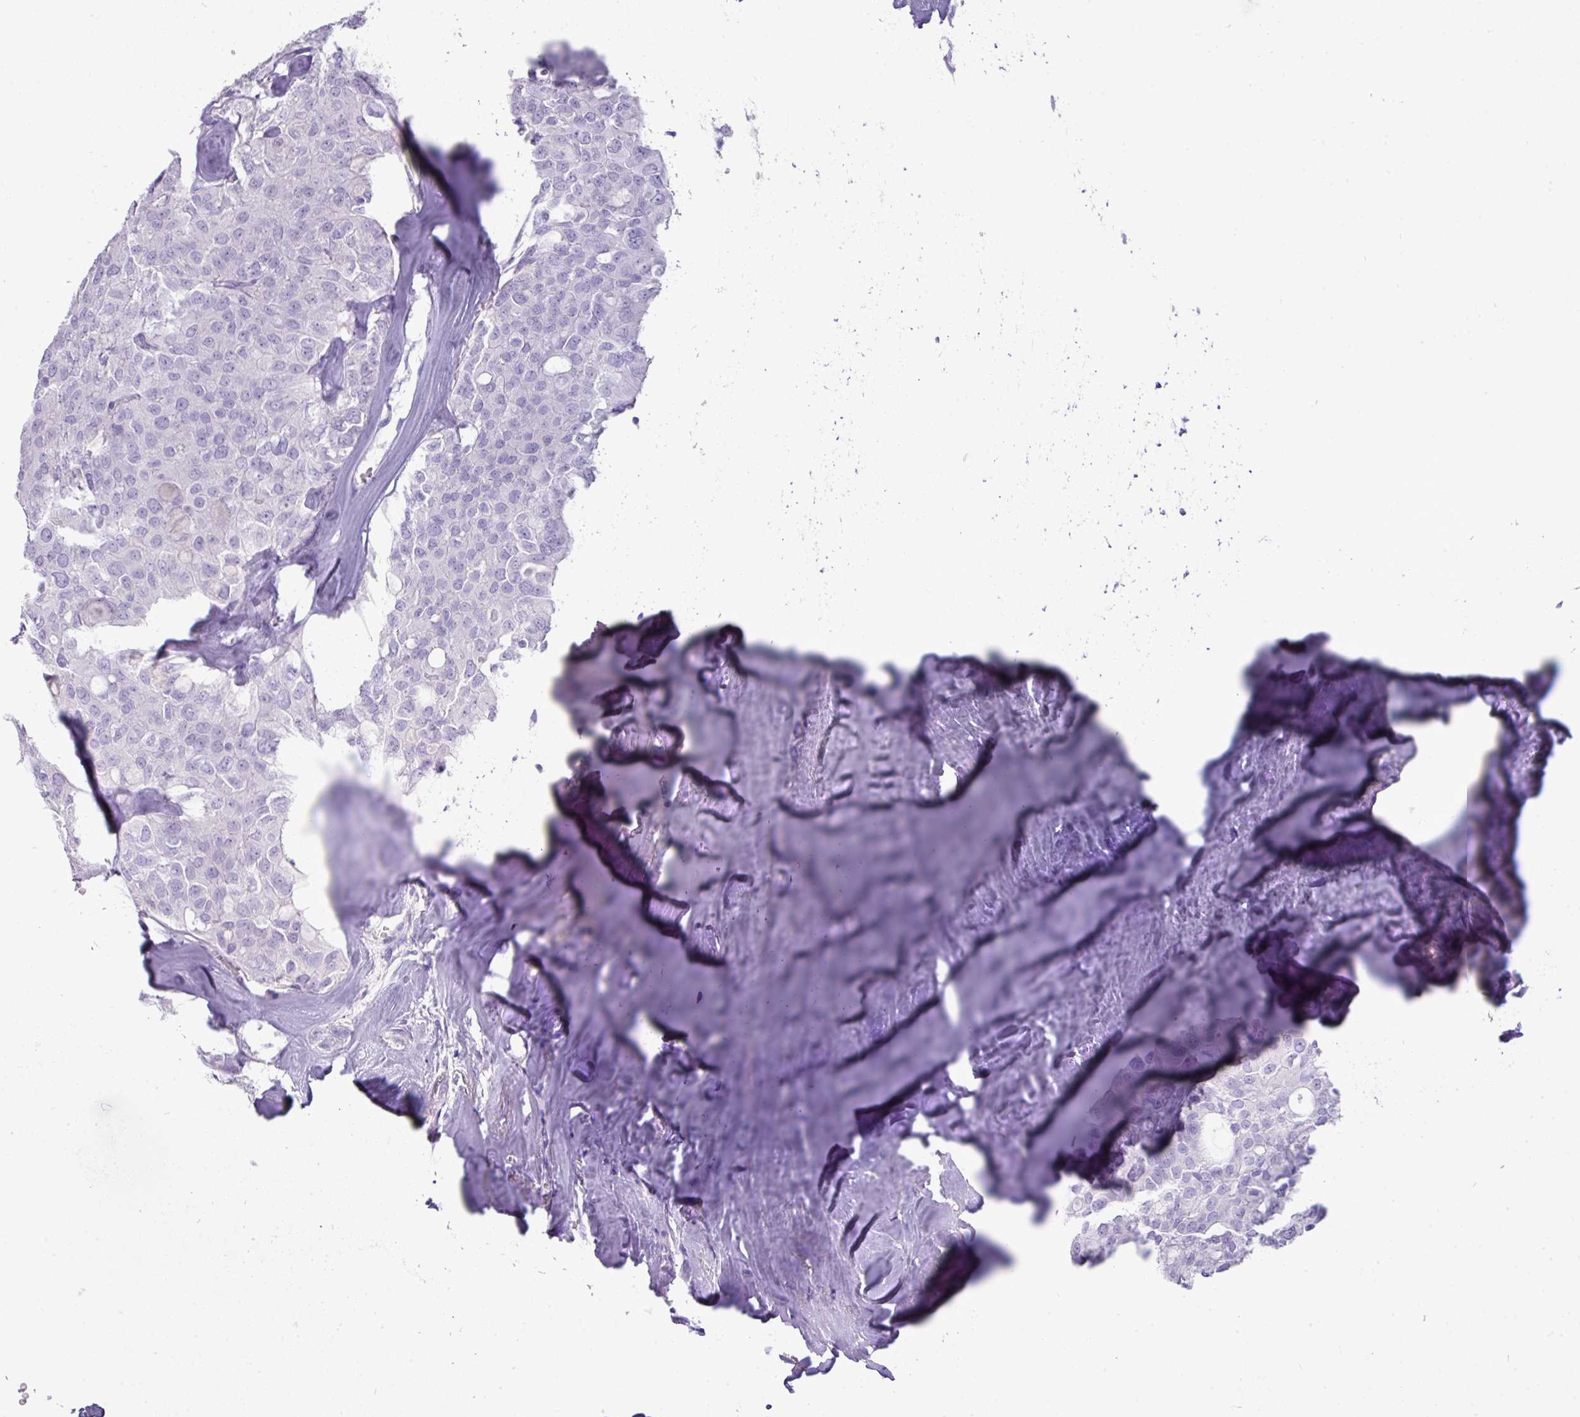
{"staining": {"intensity": "negative", "quantity": "none", "location": "none"}, "tissue": "thyroid cancer", "cell_type": "Tumor cells", "image_type": "cancer", "snomed": [{"axis": "morphology", "description": "Follicular adenoma carcinoma, NOS"}, {"axis": "topography", "description": "Thyroid gland"}], "caption": "This is an IHC histopathology image of thyroid cancer. There is no positivity in tumor cells.", "gene": "GSTA3", "patient": {"sex": "male", "age": 75}}